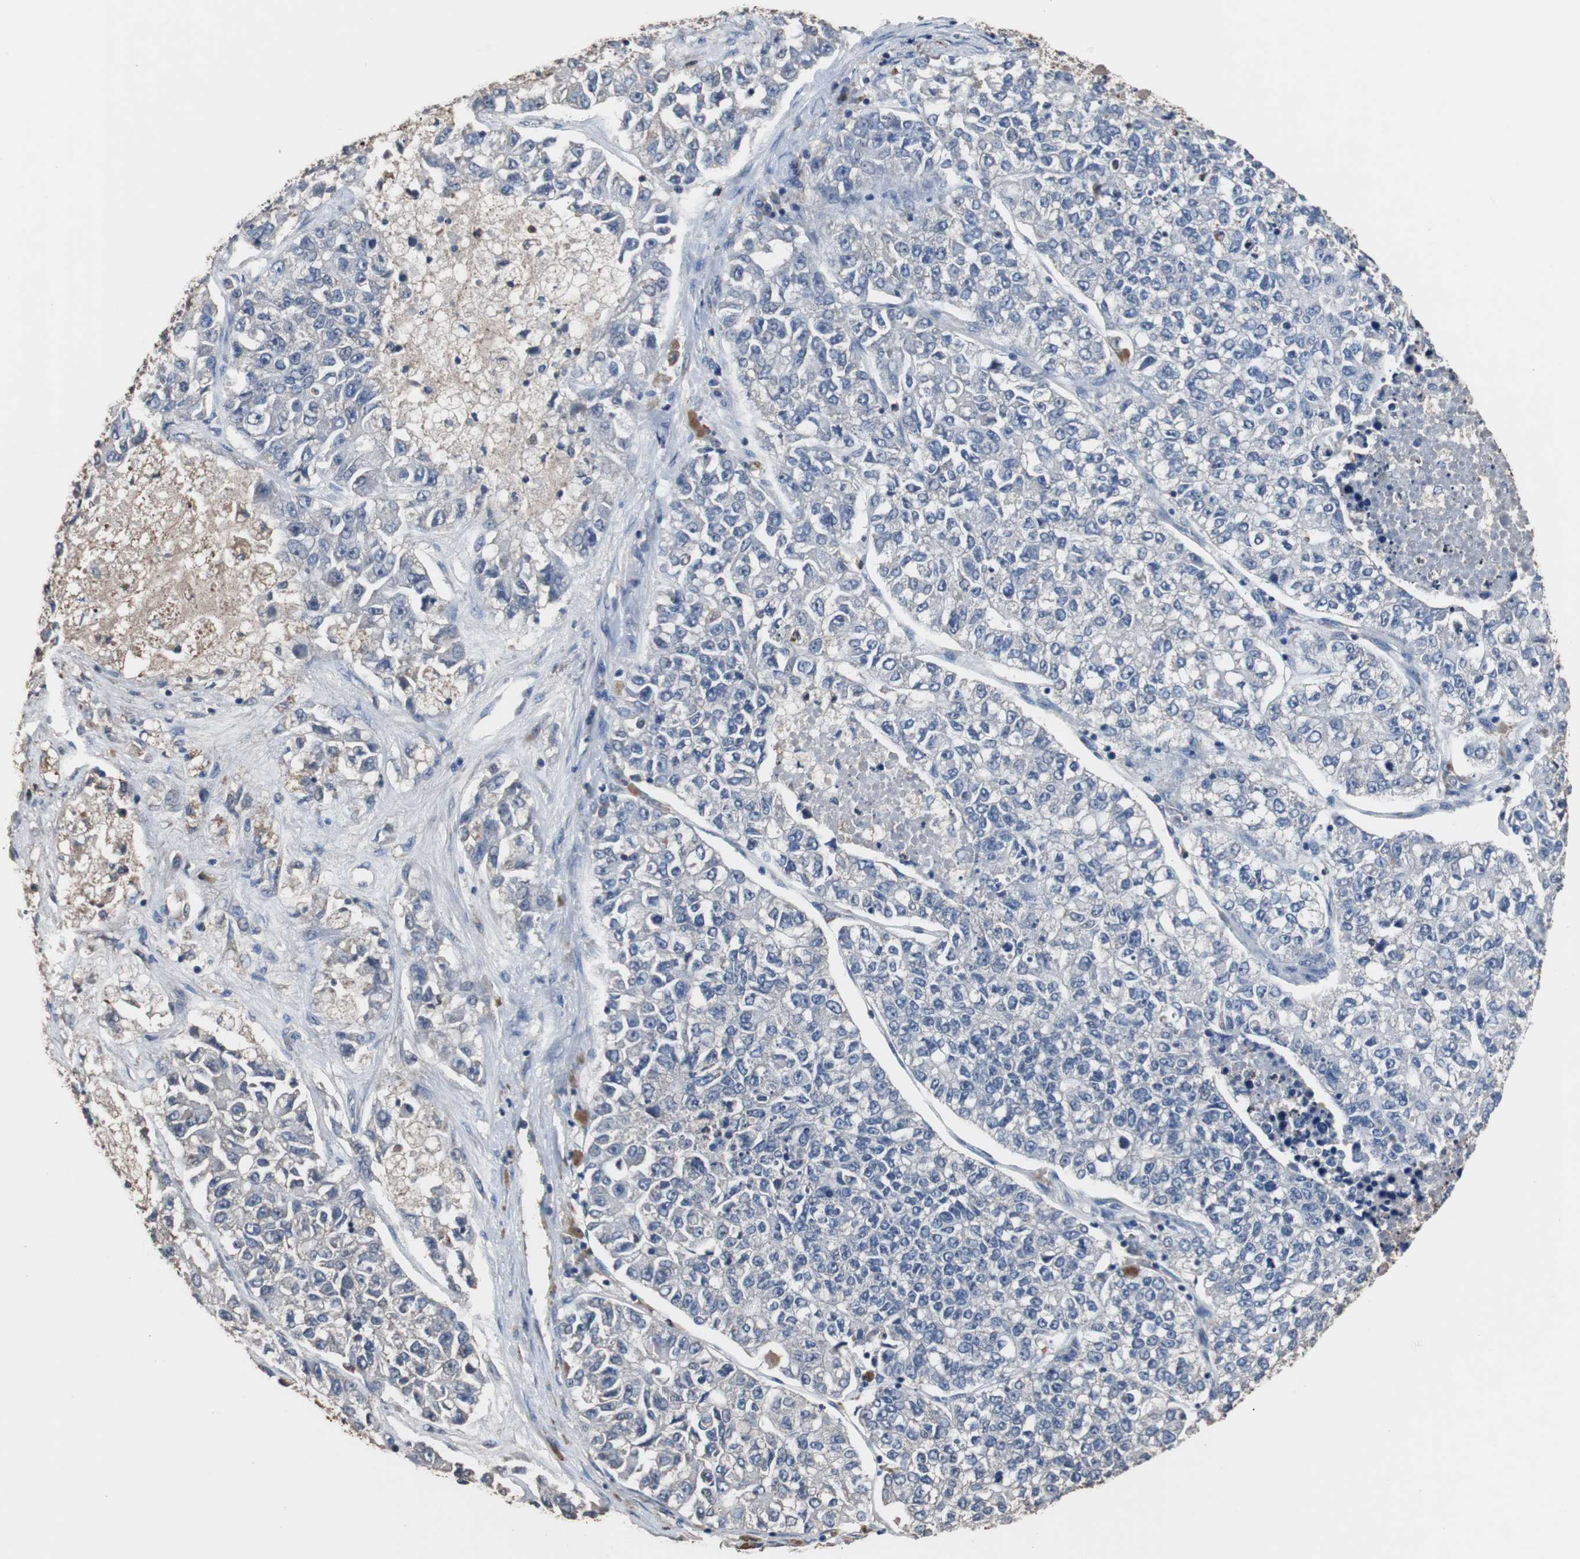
{"staining": {"intensity": "negative", "quantity": "none", "location": "none"}, "tissue": "lung cancer", "cell_type": "Tumor cells", "image_type": "cancer", "snomed": [{"axis": "morphology", "description": "Adenocarcinoma, NOS"}, {"axis": "topography", "description": "Lung"}], "caption": "A high-resolution histopathology image shows immunohistochemistry staining of lung adenocarcinoma, which demonstrates no significant staining in tumor cells.", "gene": "SCIMP", "patient": {"sex": "male", "age": 49}}